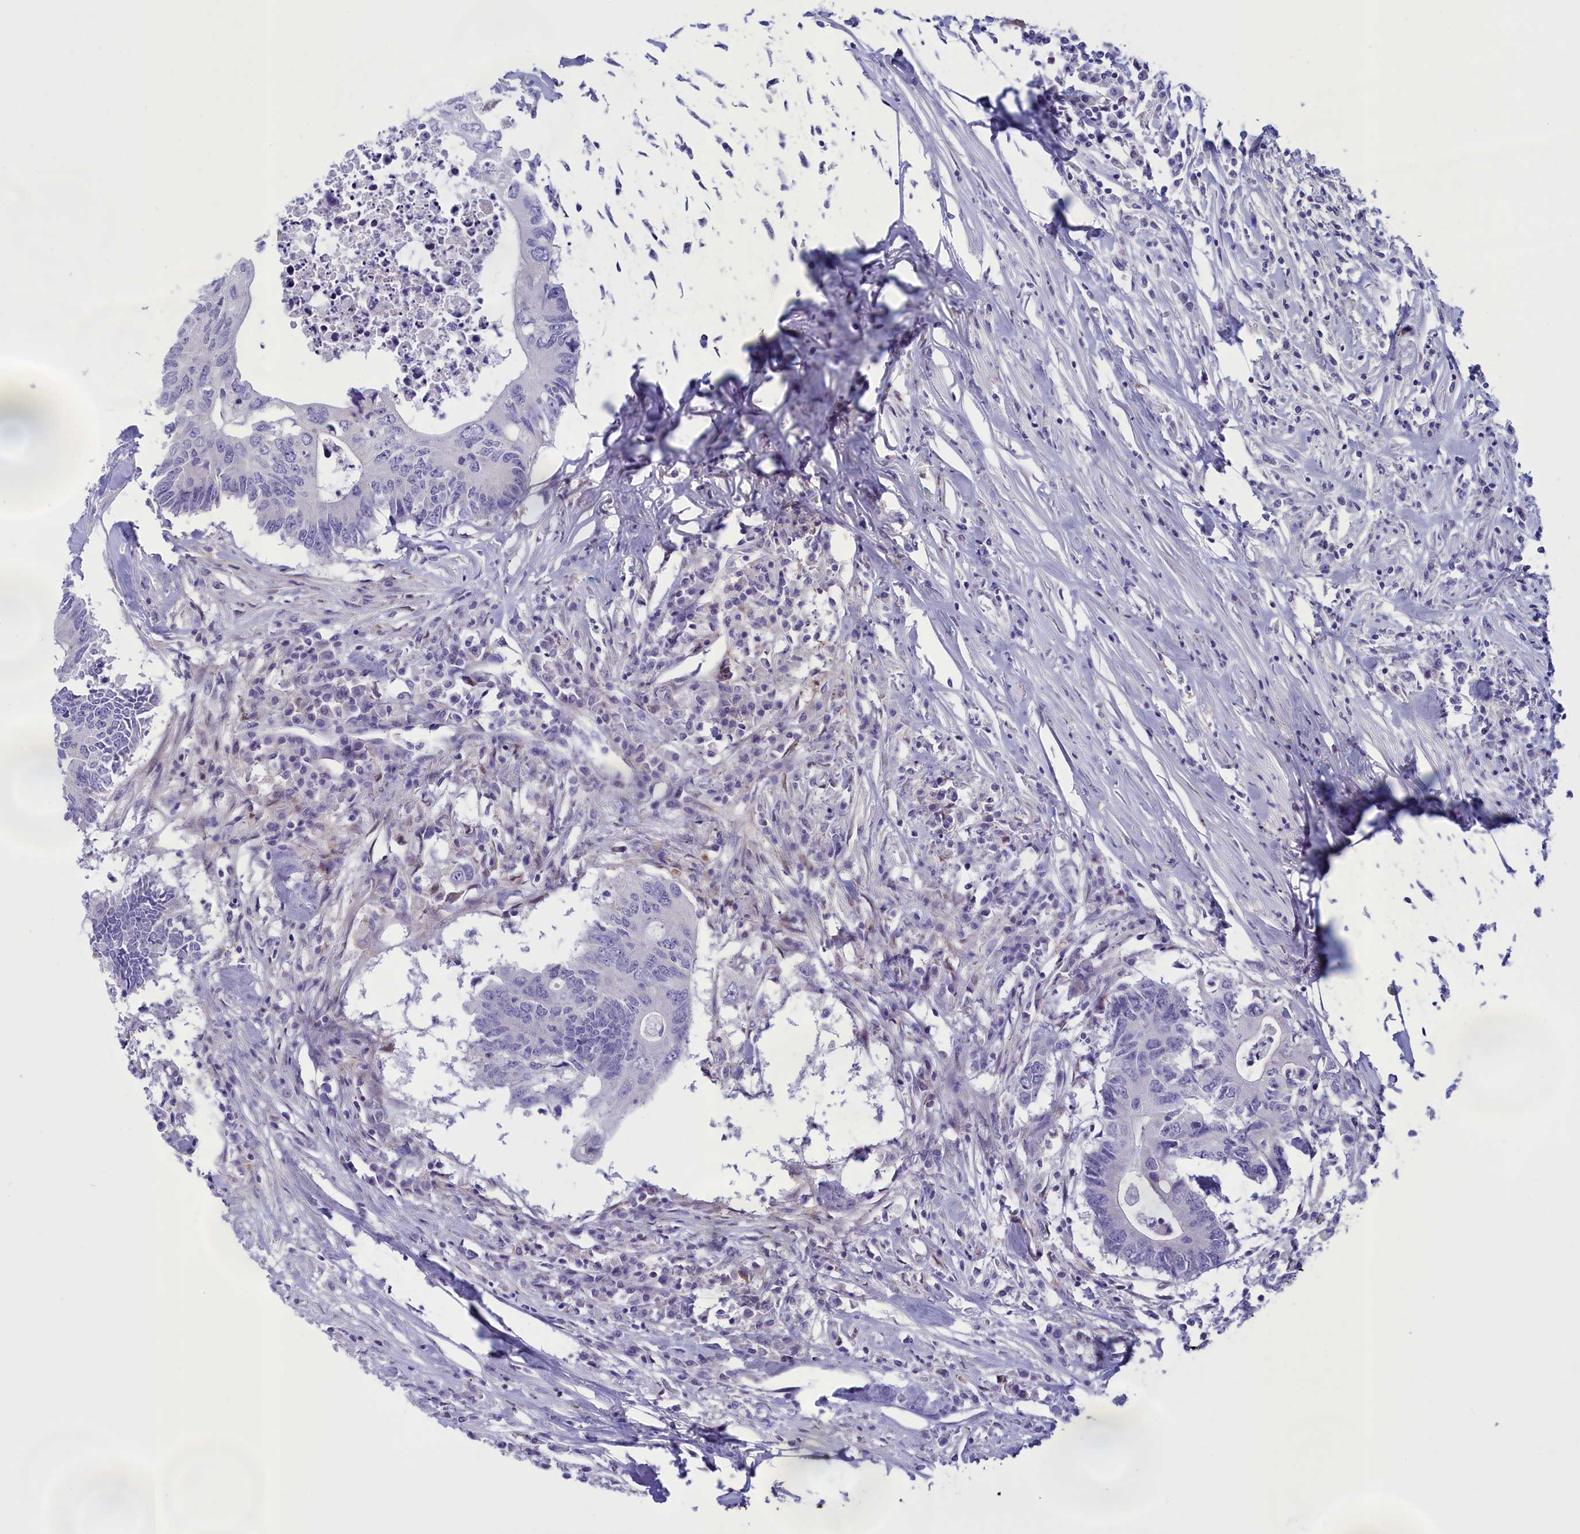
{"staining": {"intensity": "negative", "quantity": "none", "location": "none"}, "tissue": "colorectal cancer", "cell_type": "Tumor cells", "image_type": "cancer", "snomed": [{"axis": "morphology", "description": "Adenocarcinoma, NOS"}, {"axis": "topography", "description": "Colon"}], "caption": "This is a photomicrograph of IHC staining of adenocarcinoma (colorectal), which shows no staining in tumor cells.", "gene": "CORO2A", "patient": {"sex": "male", "age": 71}}